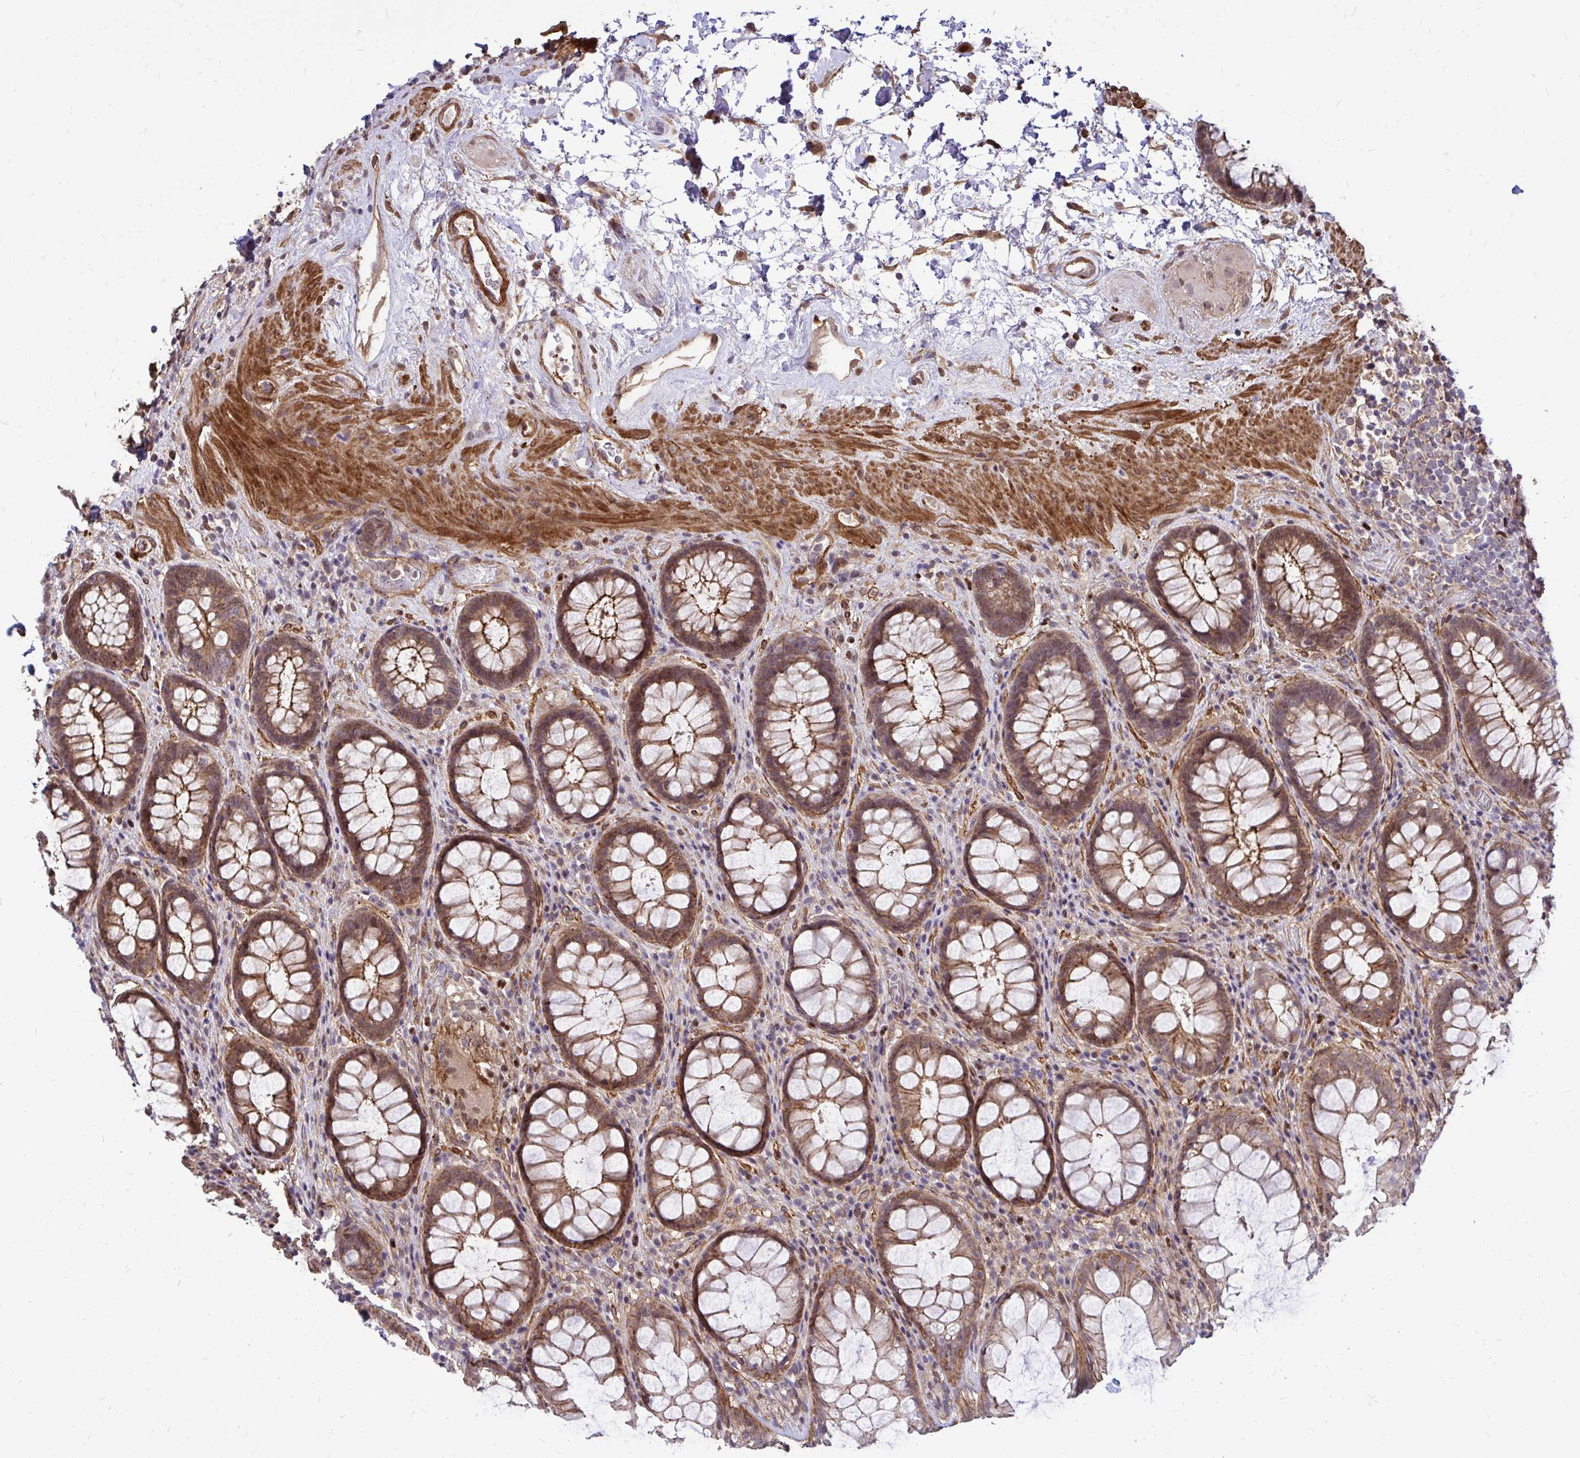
{"staining": {"intensity": "moderate", "quantity": ">75%", "location": "cytoplasmic/membranous"}, "tissue": "rectum", "cell_type": "Glandular cells", "image_type": "normal", "snomed": [{"axis": "morphology", "description": "Normal tissue, NOS"}, {"axis": "topography", "description": "Rectum"}], "caption": "Benign rectum exhibits moderate cytoplasmic/membranous positivity in about >75% of glandular cells.", "gene": "TRIP6", "patient": {"sex": "male", "age": 72}}